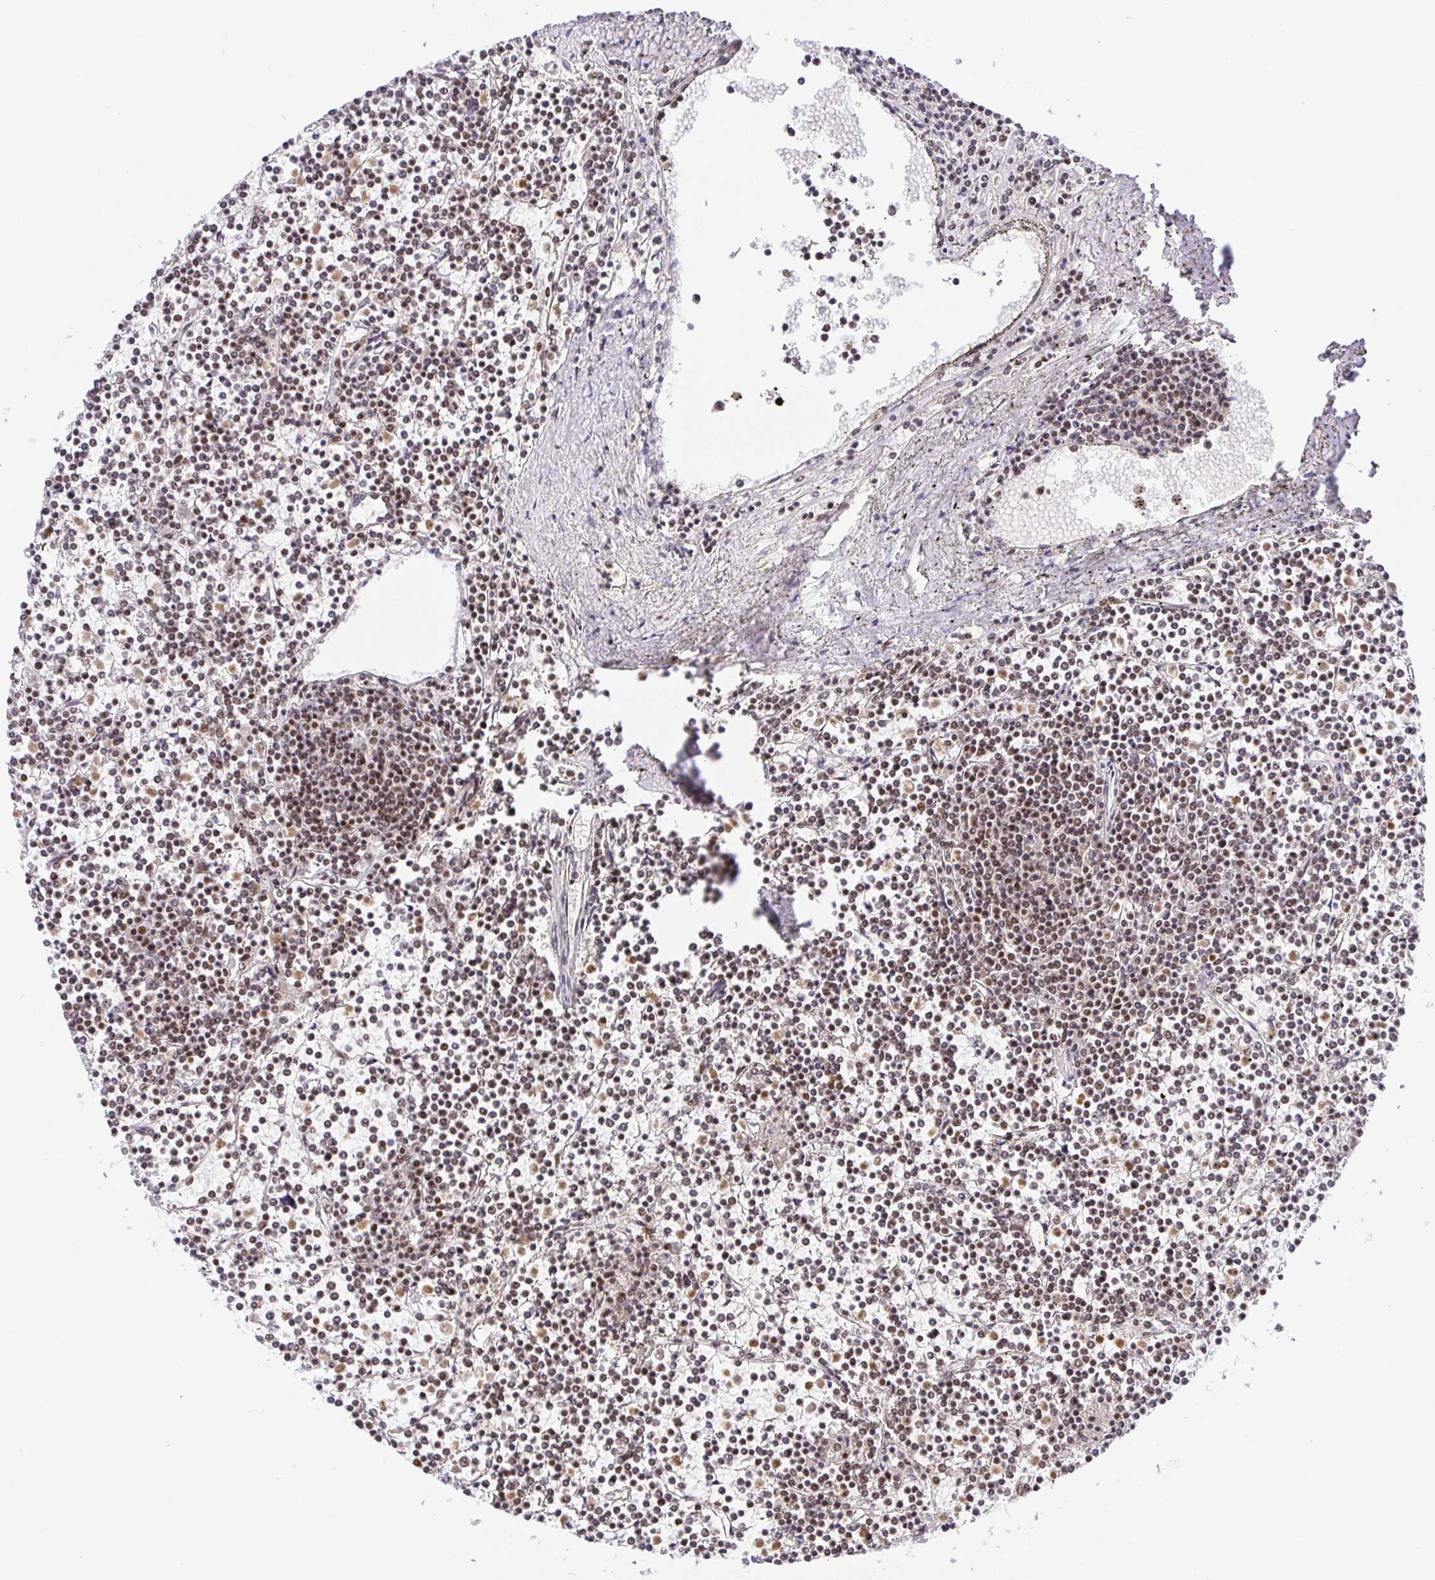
{"staining": {"intensity": "weak", "quantity": "25%-75%", "location": "nuclear"}, "tissue": "lymphoma", "cell_type": "Tumor cells", "image_type": "cancer", "snomed": [{"axis": "morphology", "description": "Malignant lymphoma, non-Hodgkin's type, Low grade"}, {"axis": "topography", "description": "Spleen"}], "caption": "An image showing weak nuclear positivity in approximately 25%-75% of tumor cells in lymphoma, as visualized by brown immunohistochemical staining.", "gene": "USF1", "patient": {"sex": "female", "age": 19}}